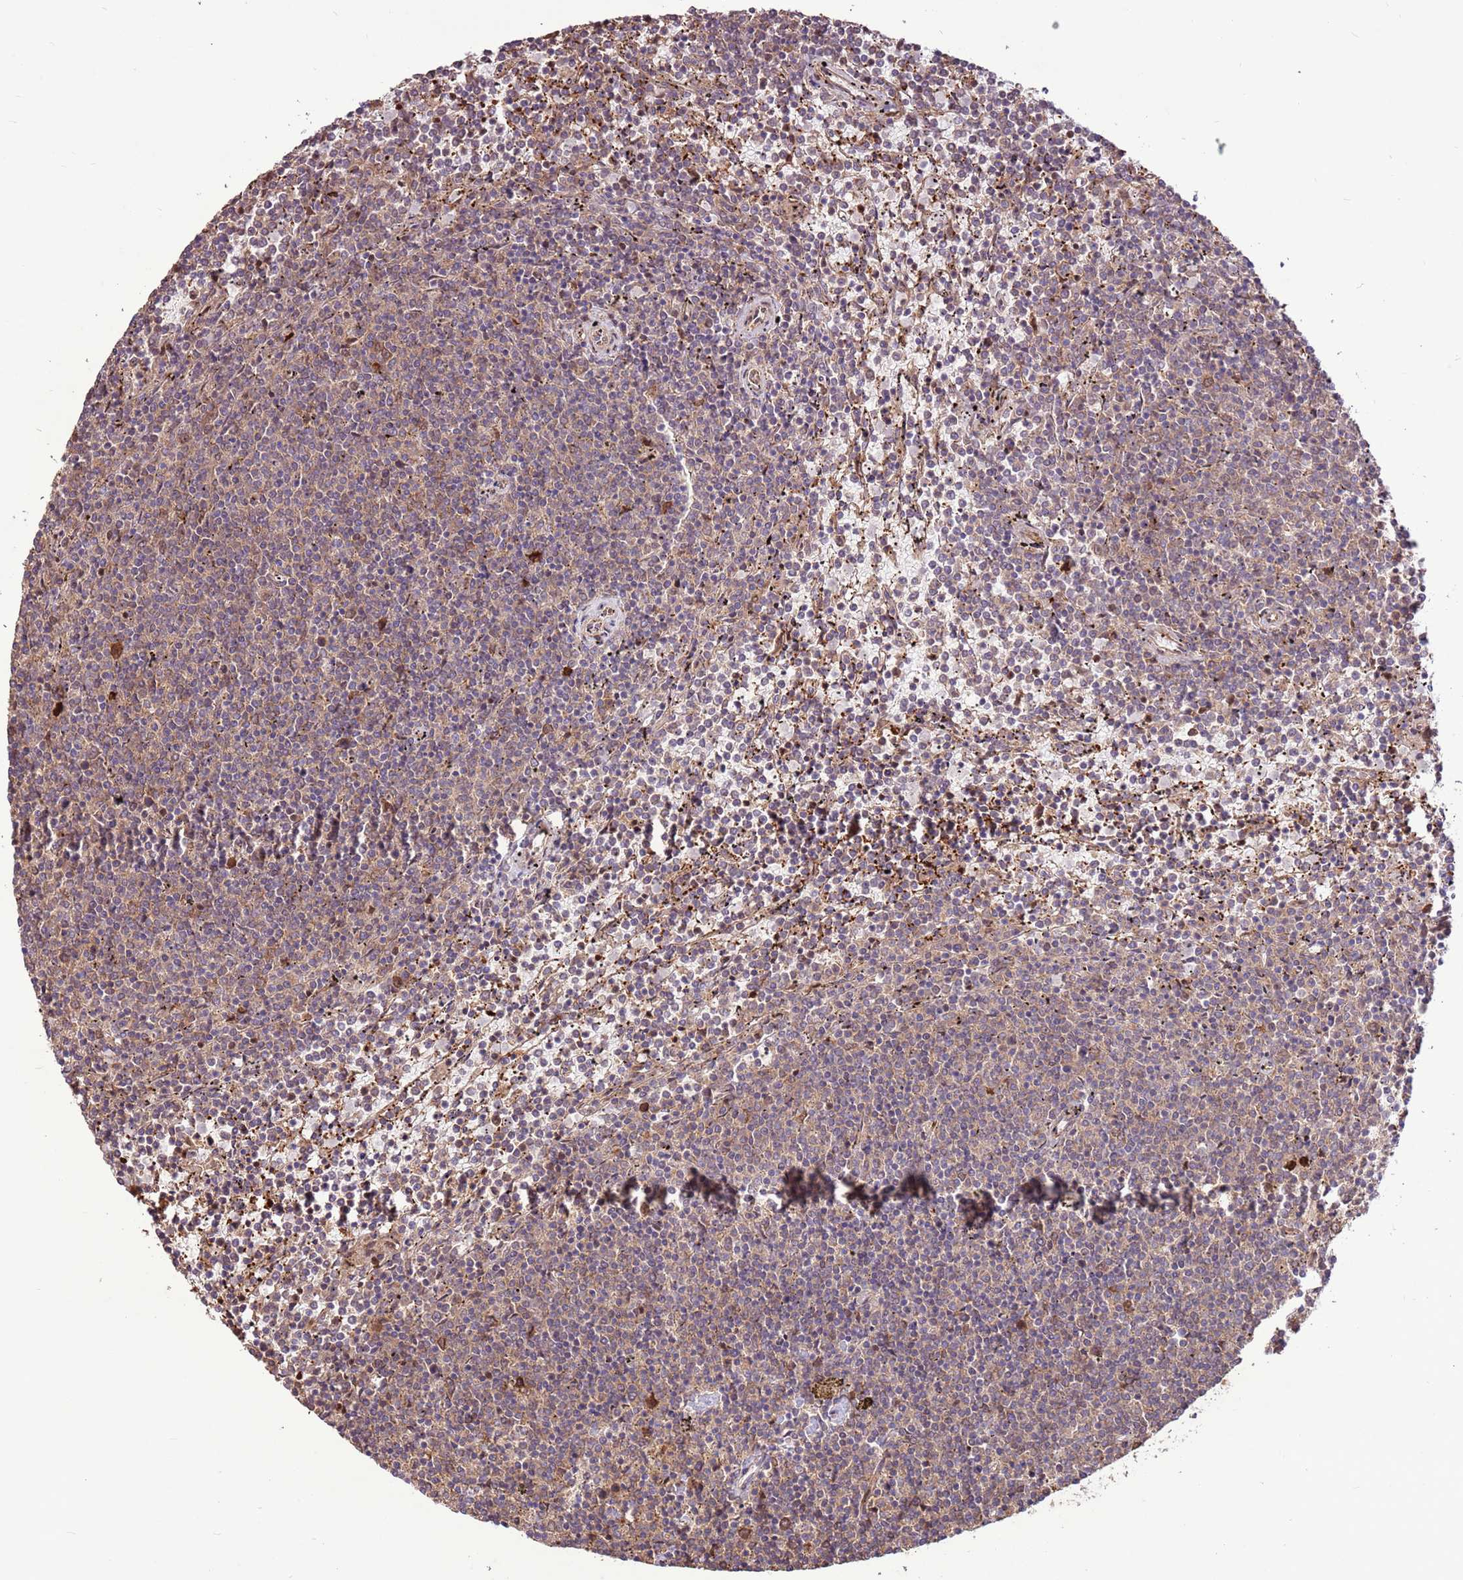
{"staining": {"intensity": "weak", "quantity": ">75%", "location": "cytoplasmic/membranous"}, "tissue": "lymphoma", "cell_type": "Tumor cells", "image_type": "cancer", "snomed": [{"axis": "morphology", "description": "Malignant lymphoma, non-Hodgkin's type, Low grade"}, {"axis": "topography", "description": "Spleen"}], "caption": "A photomicrograph of human malignant lymphoma, non-Hodgkin's type (low-grade) stained for a protein exhibits weak cytoplasmic/membranous brown staining in tumor cells. Nuclei are stained in blue.", "gene": "CCDC112", "patient": {"sex": "female", "age": 50}}